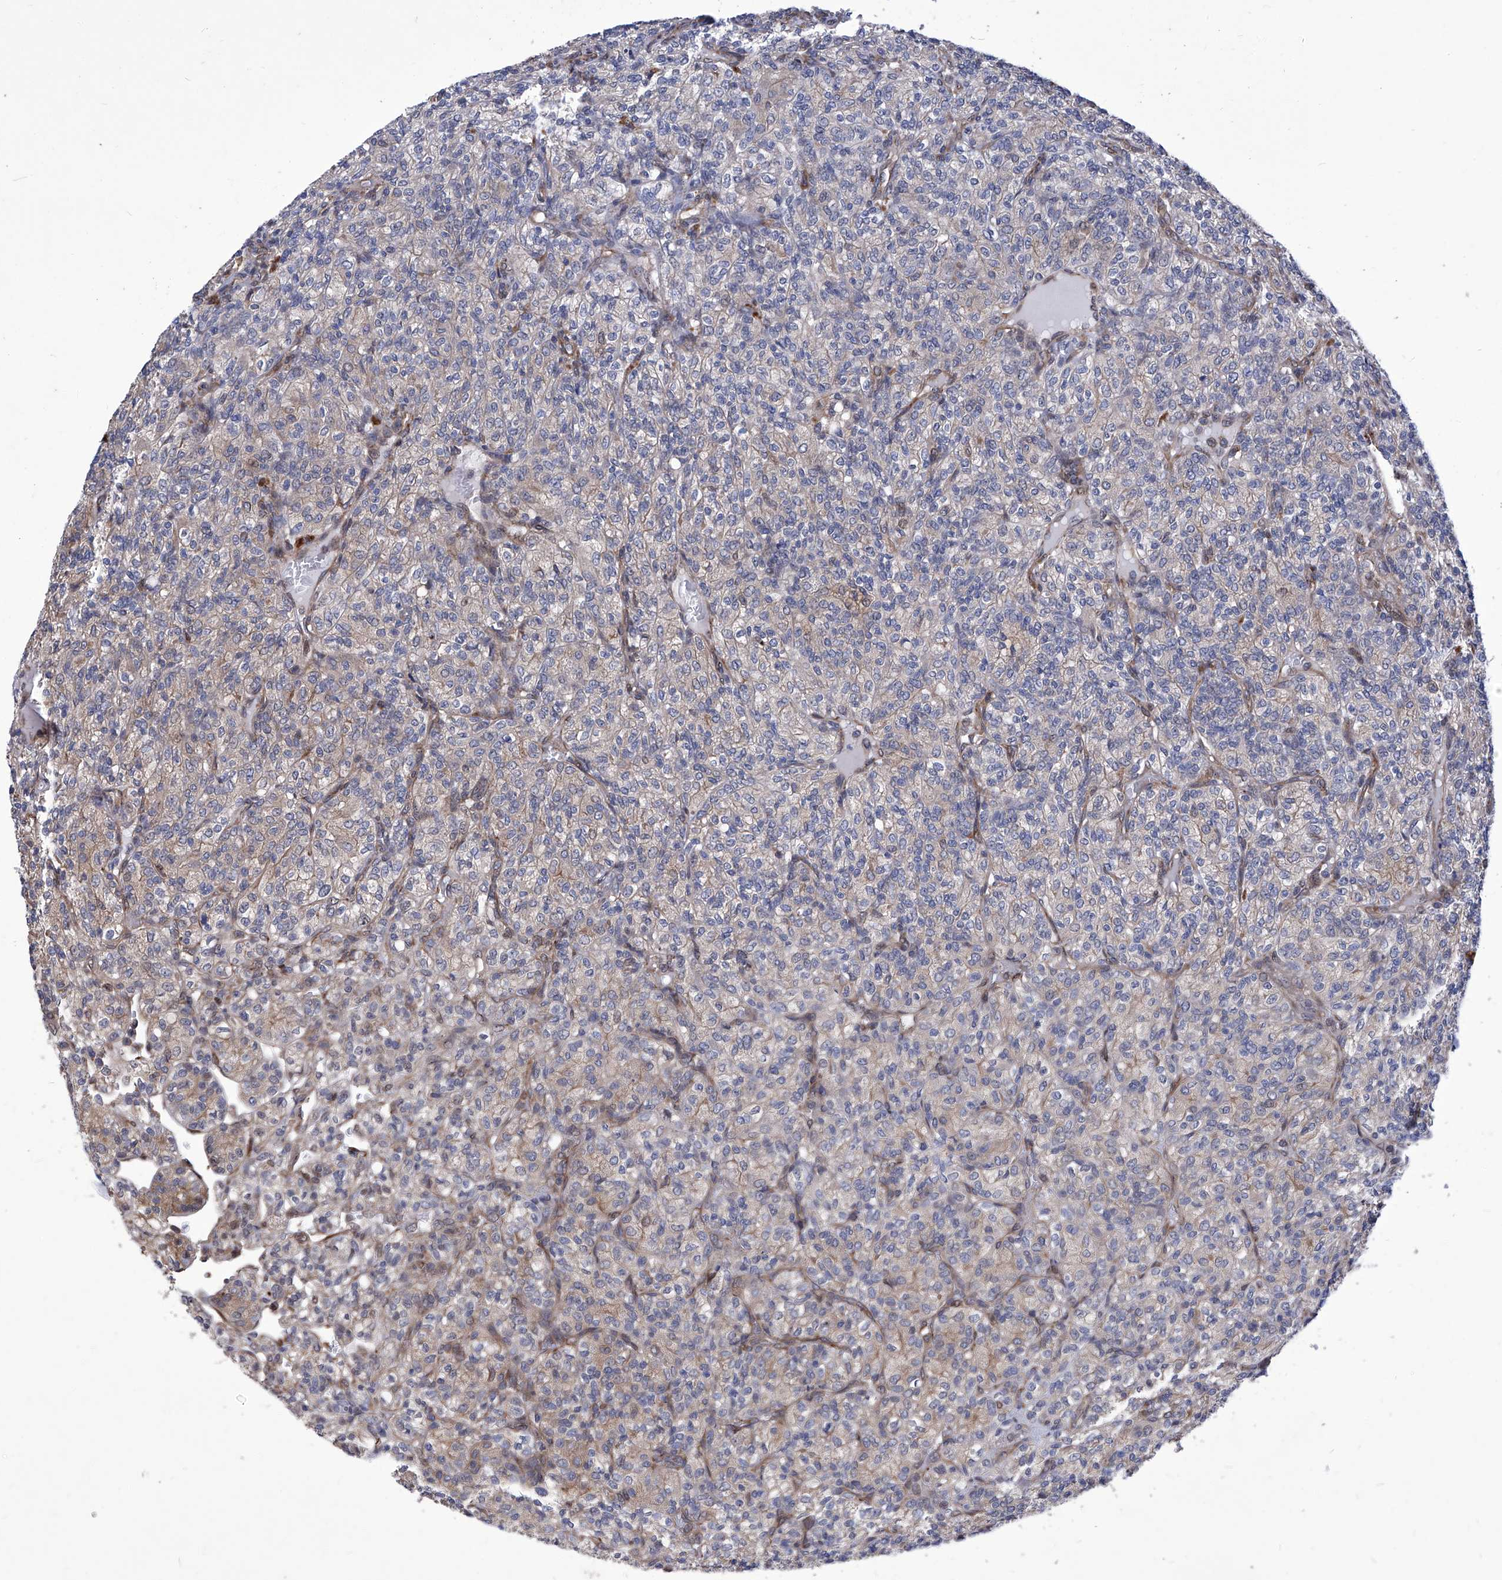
{"staining": {"intensity": "weak", "quantity": "<25%", "location": "cytoplasmic/membranous"}, "tissue": "renal cancer", "cell_type": "Tumor cells", "image_type": "cancer", "snomed": [{"axis": "morphology", "description": "Adenocarcinoma, NOS"}, {"axis": "topography", "description": "Kidney"}], "caption": "Immunohistochemical staining of human renal cancer (adenocarcinoma) exhibits no significant expression in tumor cells. The staining is performed using DAB (3,3'-diaminobenzidine) brown chromogen with nuclei counter-stained in using hematoxylin.", "gene": "KTI12", "patient": {"sex": "male", "age": 77}}